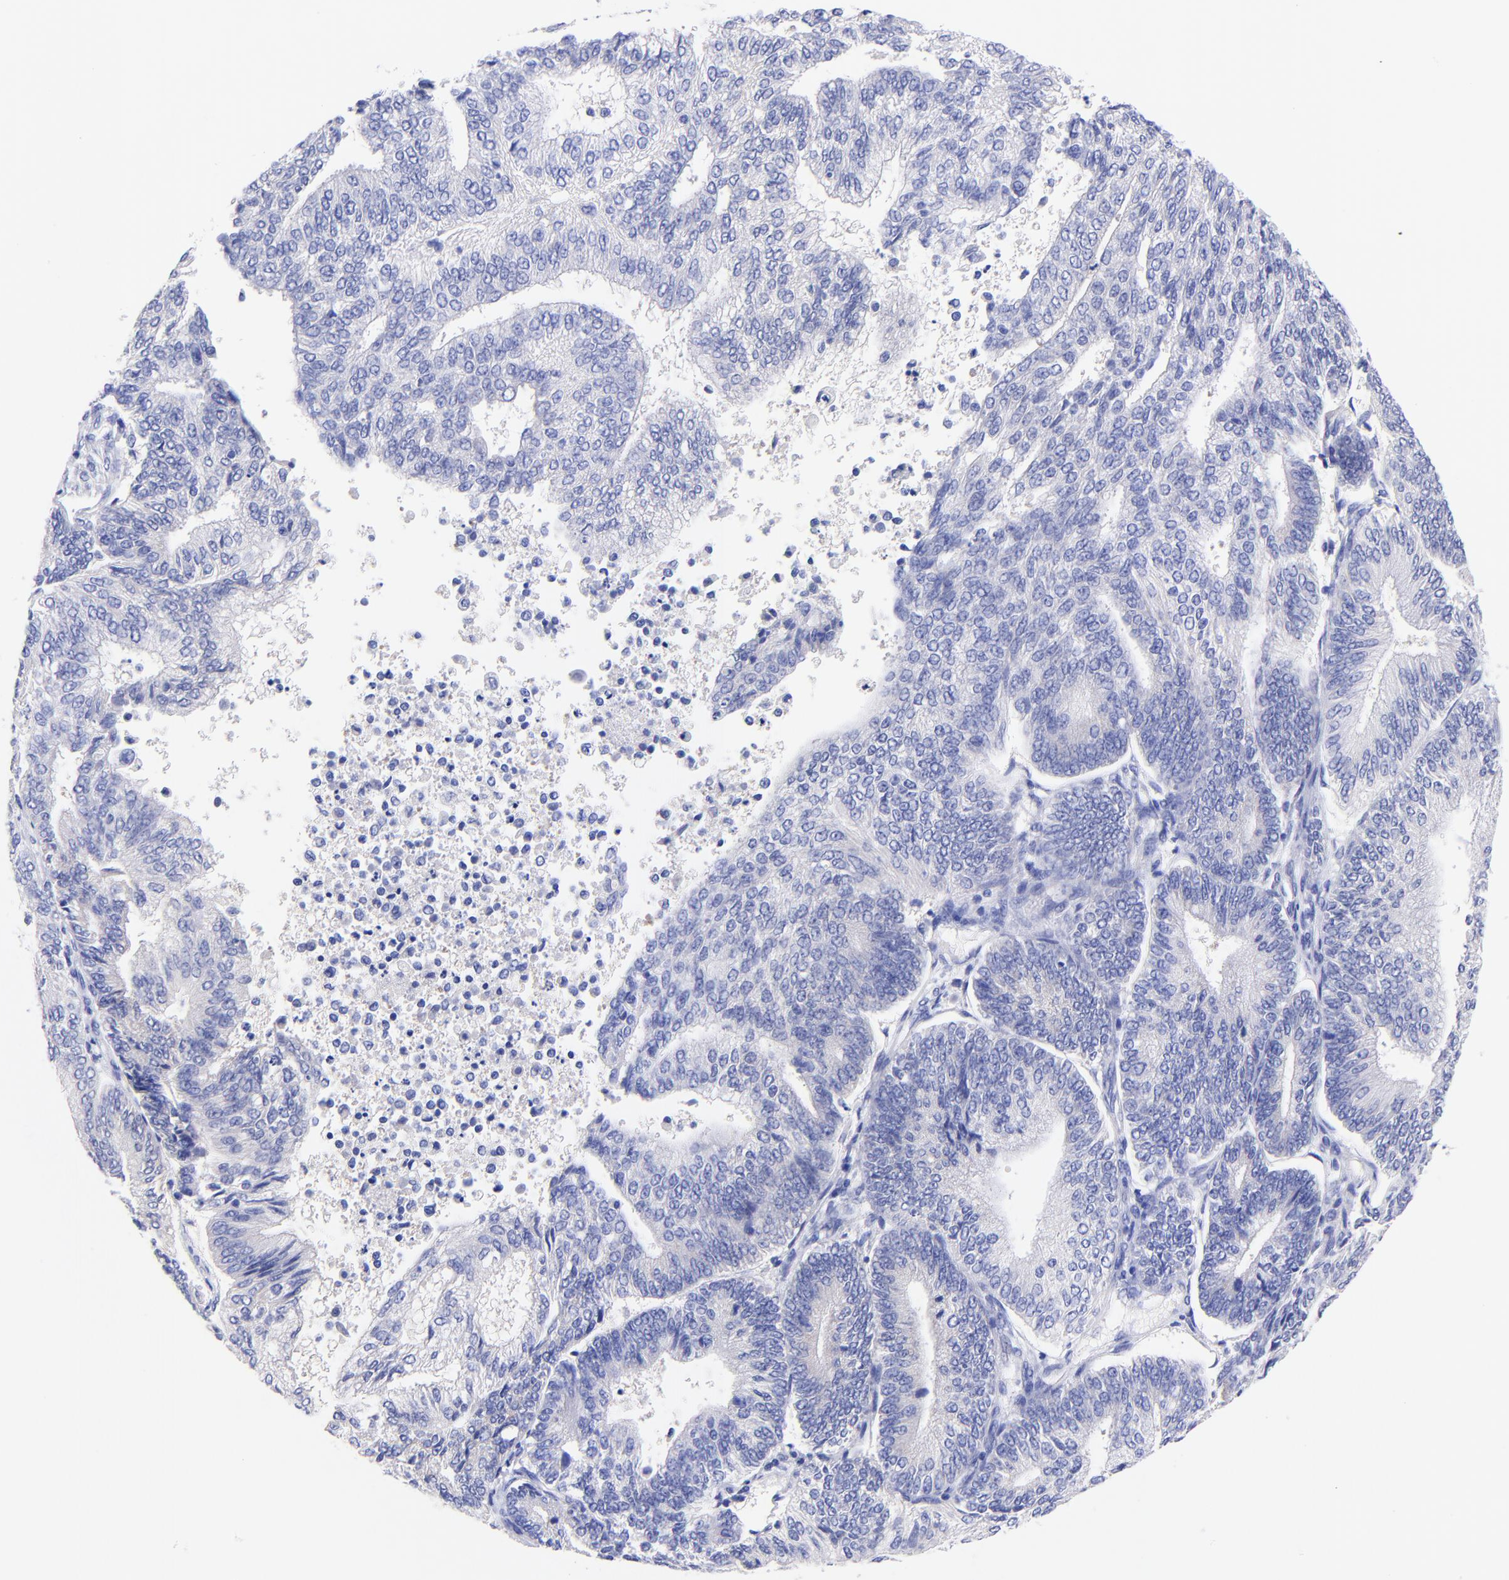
{"staining": {"intensity": "negative", "quantity": "none", "location": "none"}, "tissue": "endometrial cancer", "cell_type": "Tumor cells", "image_type": "cancer", "snomed": [{"axis": "morphology", "description": "Adenocarcinoma, NOS"}, {"axis": "topography", "description": "Endometrium"}], "caption": "This is a image of IHC staining of endometrial cancer, which shows no positivity in tumor cells.", "gene": "GPHN", "patient": {"sex": "female", "age": 55}}